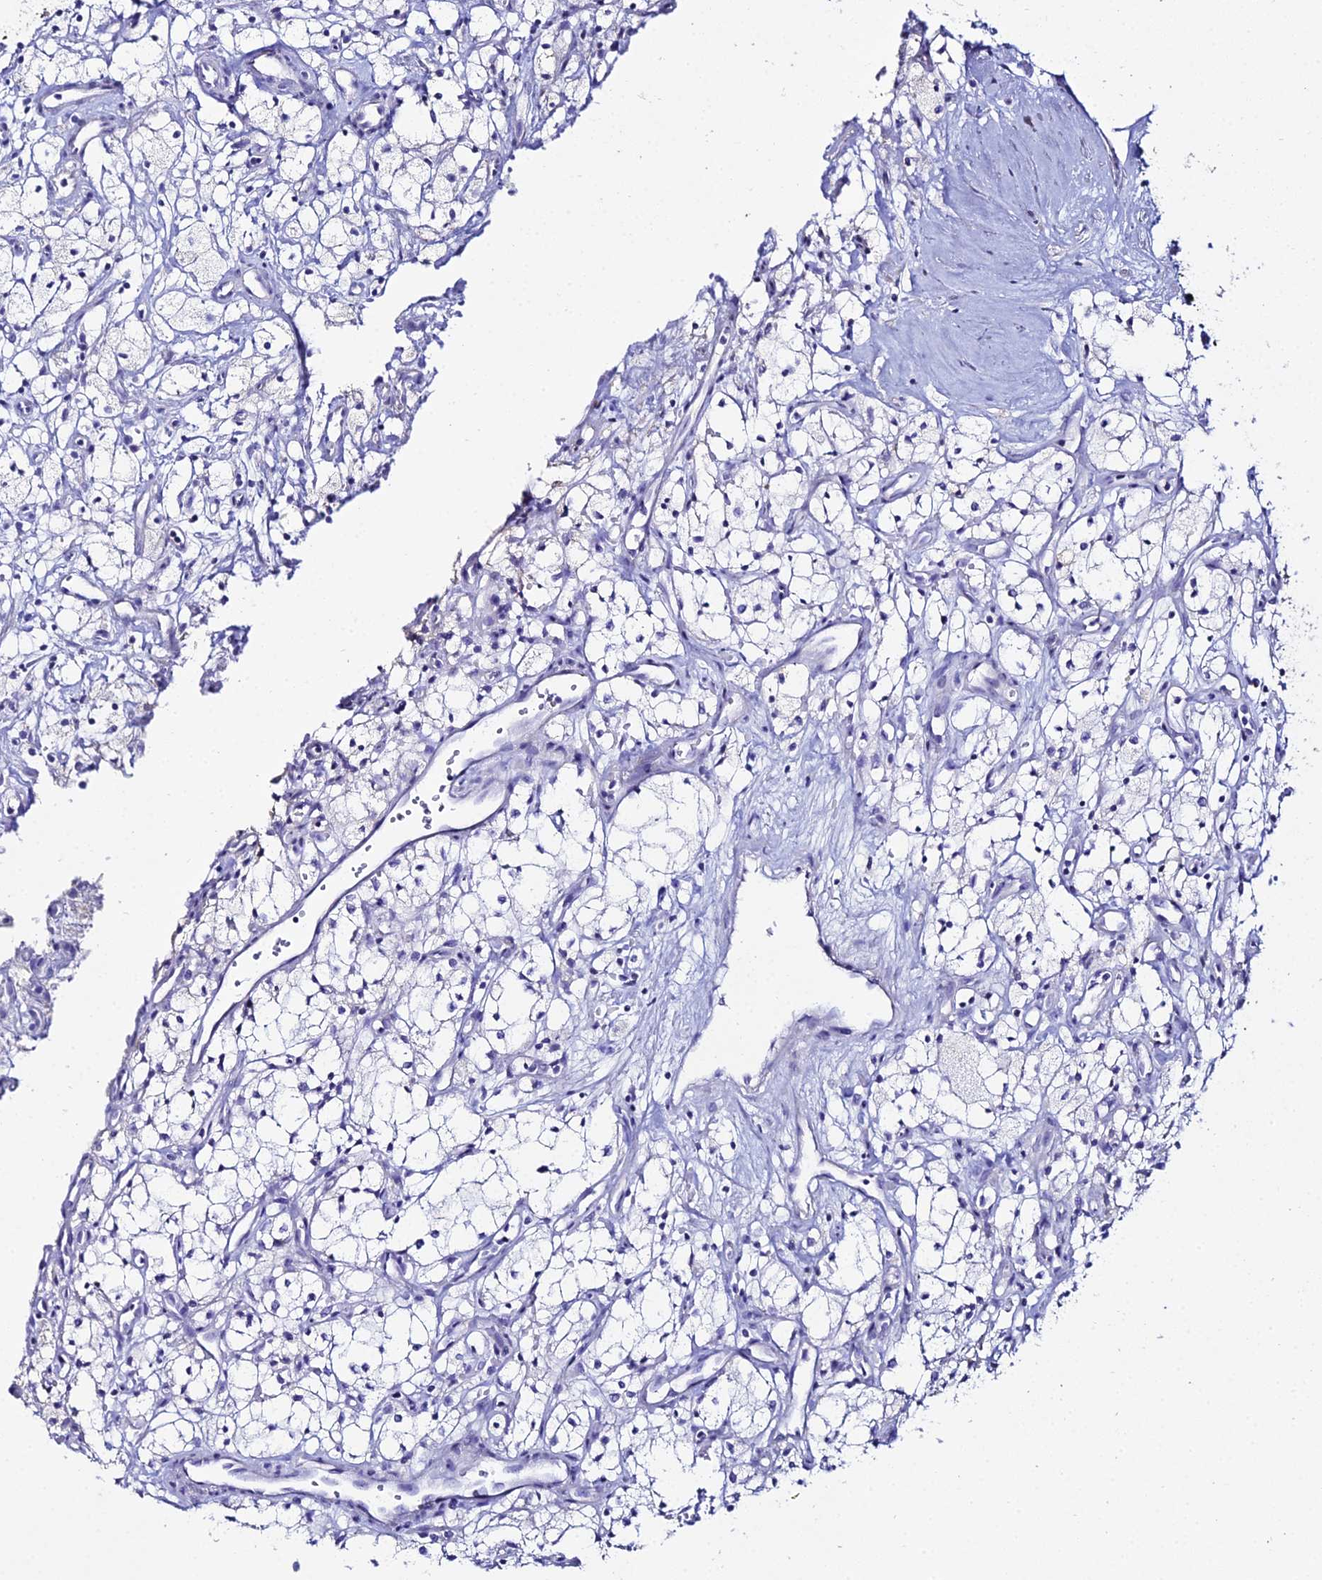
{"staining": {"intensity": "negative", "quantity": "none", "location": "none"}, "tissue": "renal cancer", "cell_type": "Tumor cells", "image_type": "cancer", "snomed": [{"axis": "morphology", "description": "Adenocarcinoma, NOS"}, {"axis": "topography", "description": "Kidney"}], "caption": "Renal cancer (adenocarcinoma) was stained to show a protein in brown. There is no significant expression in tumor cells. (Stains: DAB (3,3'-diaminobenzidine) IHC with hematoxylin counter stain, Microscopy: brightfield microscopy at high magnification).", "gene": "DHX34", "patient": {"sex": "male", "age": 59}}